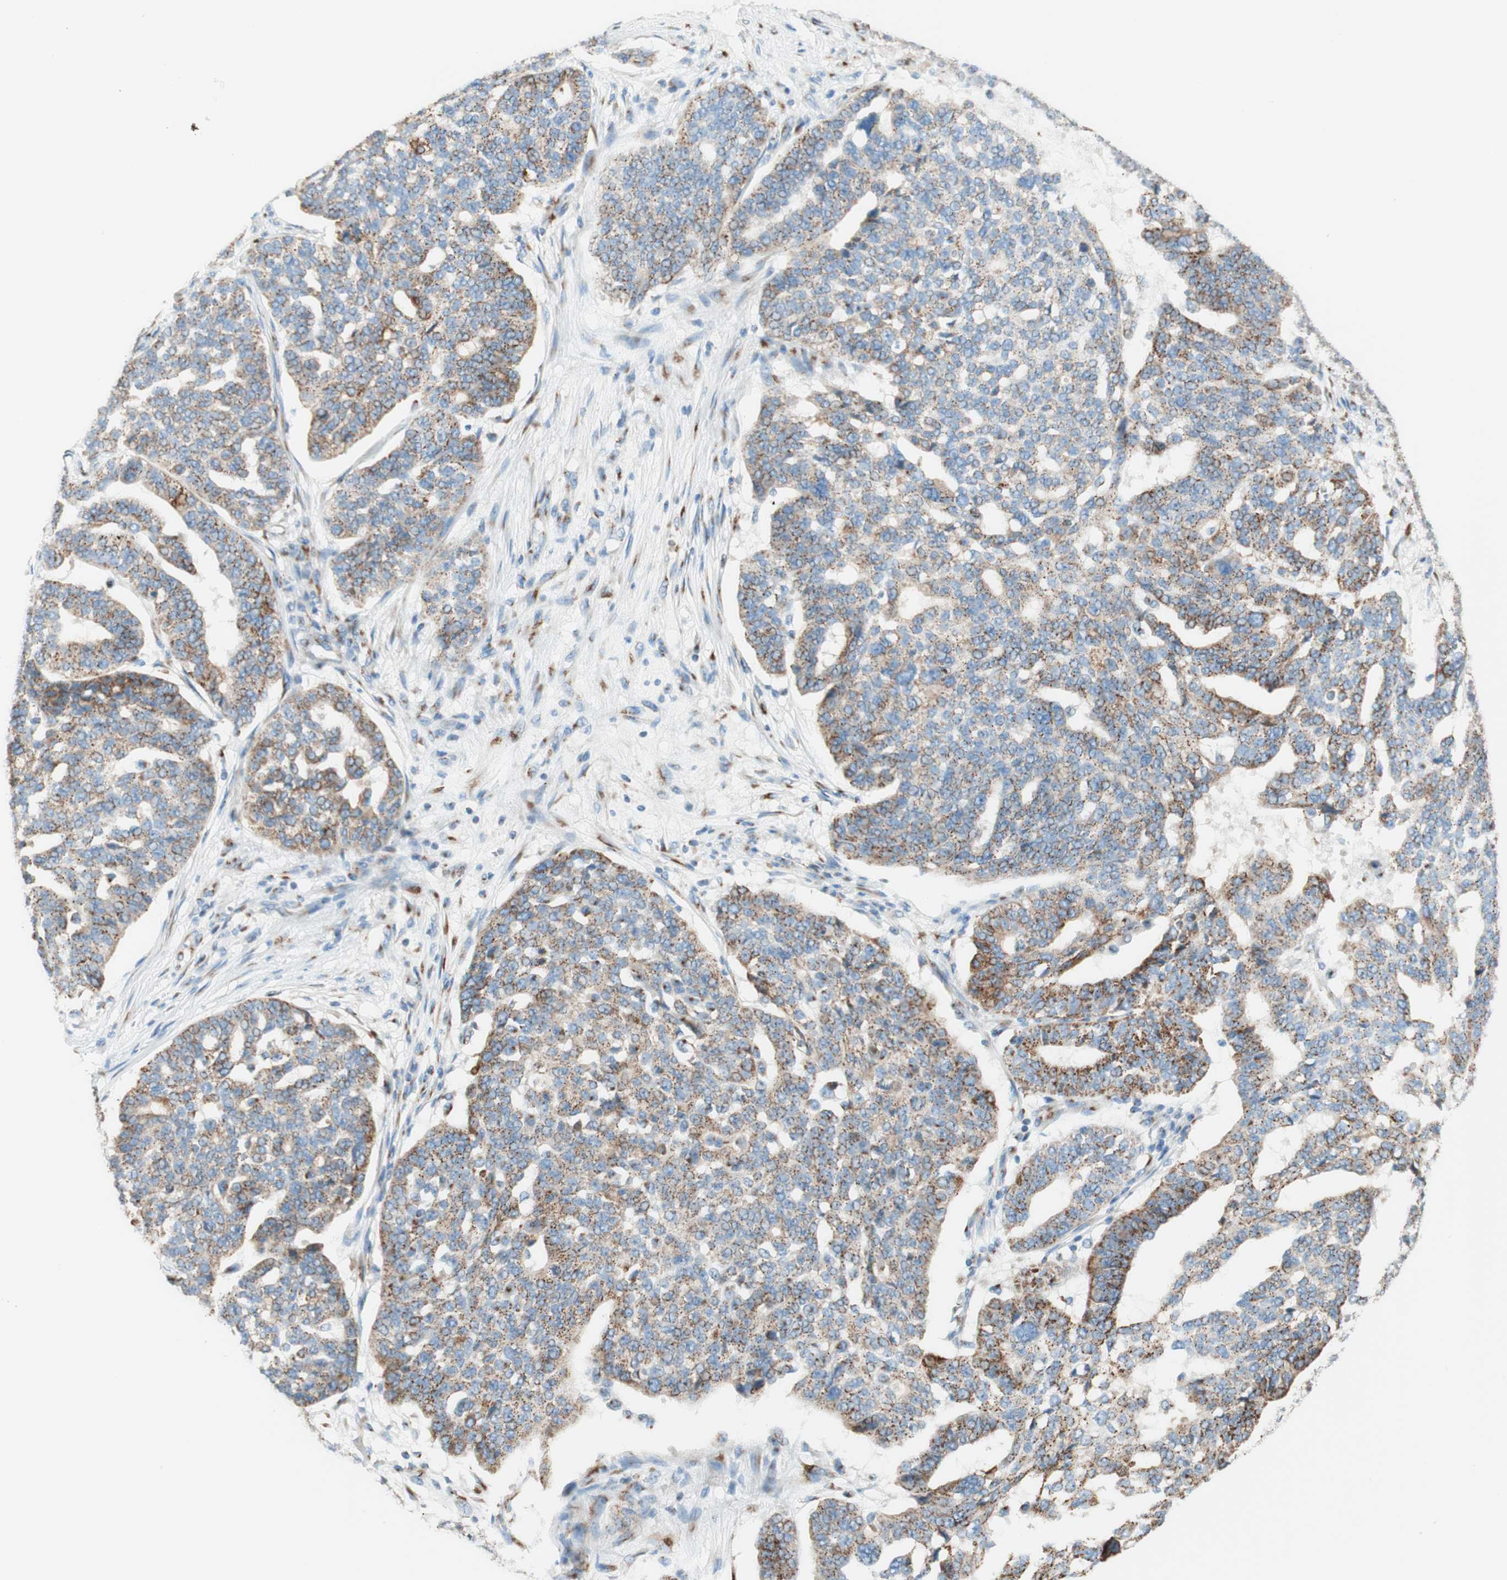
{"staining": {"intensity": "moderate", "quantity": ">75%", "location": "cytoplasmic/membranous"}, "tissue": "ovarian cancer", "cell_type": "Tumor cells", "image_type": "cancer", "snomed": [{"axis": "morphology", "description": "Cystadenocarcinoma, serous, NOS"}, {"axis": "topography", "description": "Ovary"}], "caption": "There is medium levels of moderate cytoplasmic/membranous positivity in tumor cells of ovarian serous cystadenocarcinoma, as demonstrated by immunohistochemical staining (brown color).", "gene": "GOLGB1", "patient": {"sex": "female", "age": 59}}